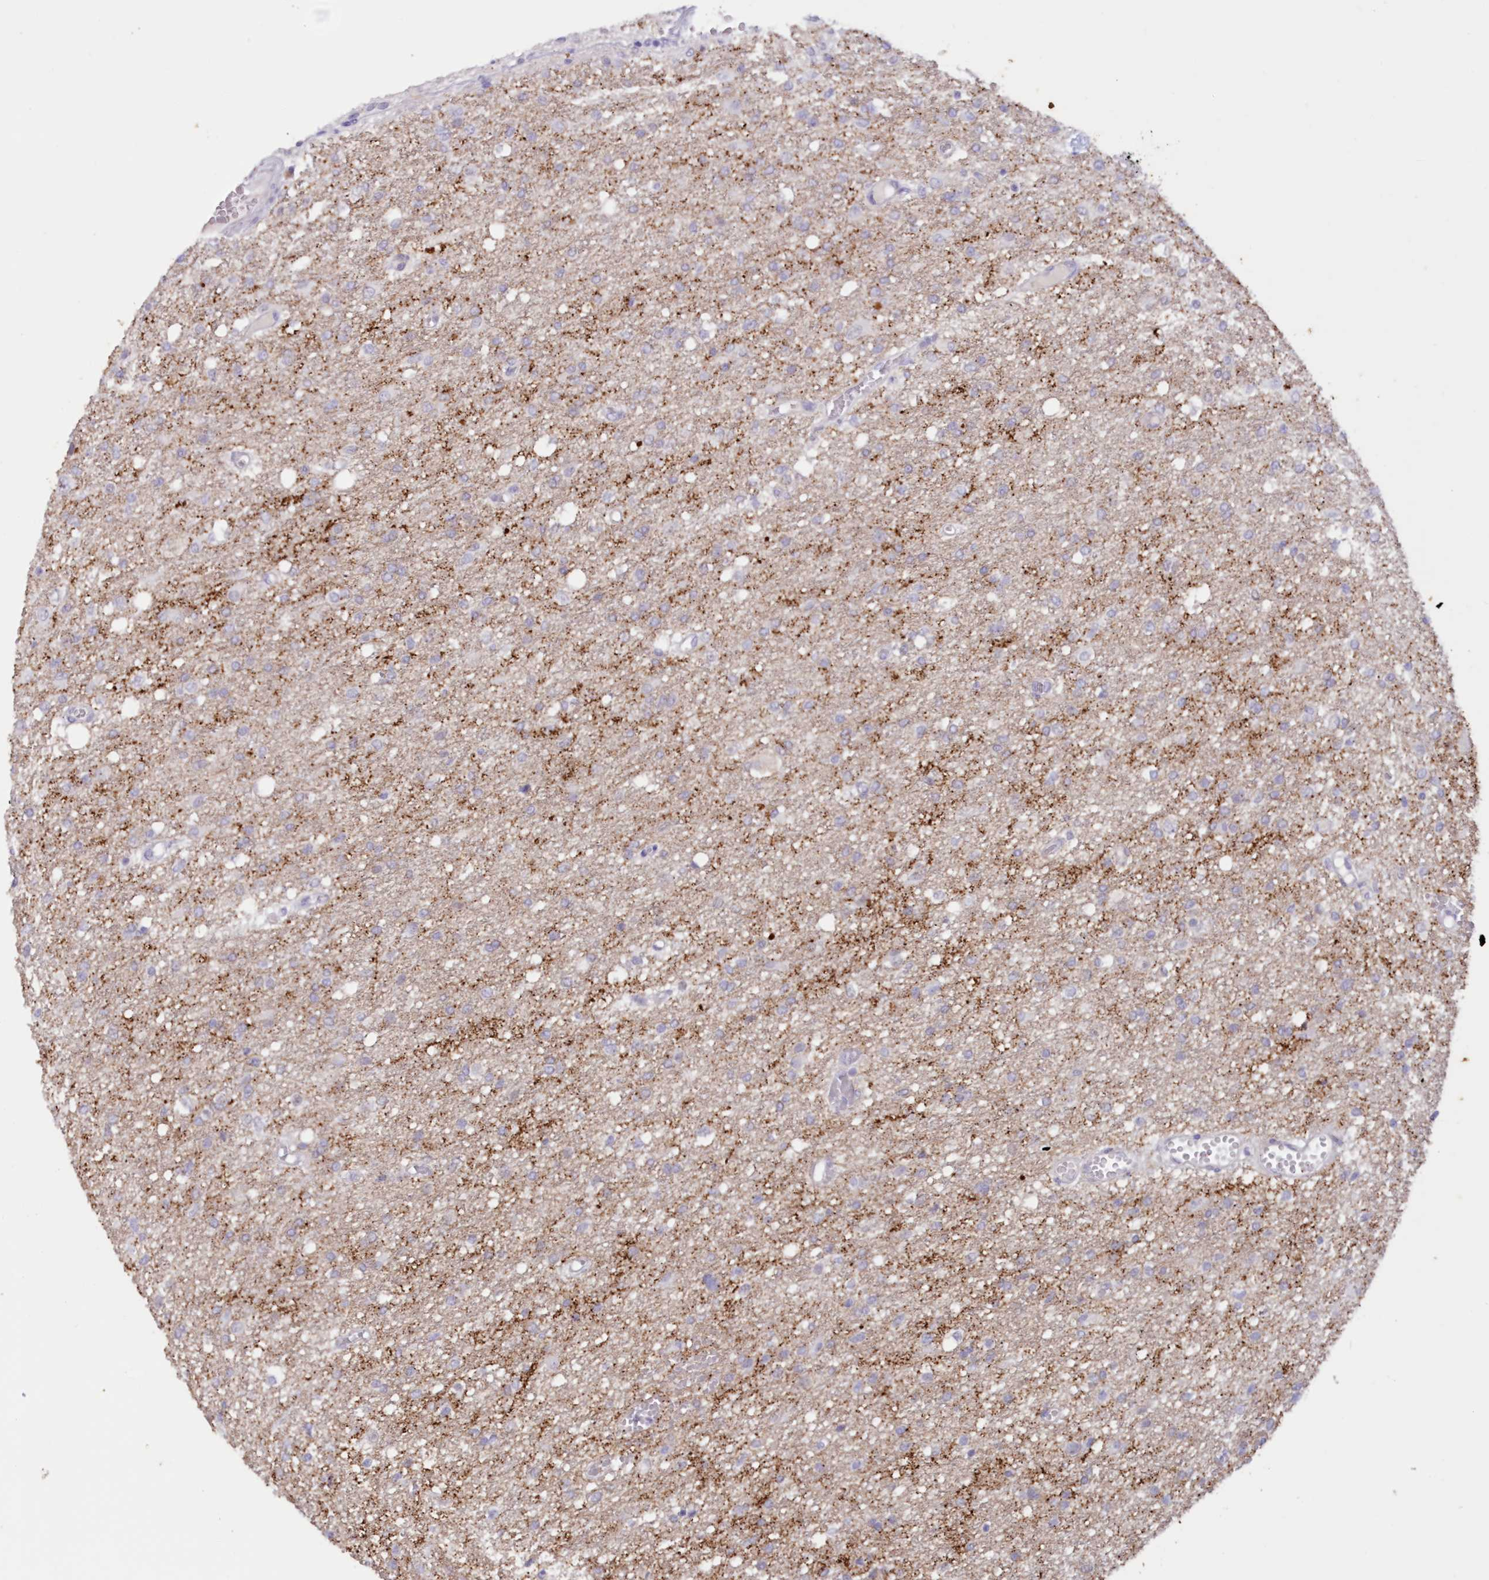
{"staining": {"intensity": "negative", "quantity": "none", "location": "none"}, "tissue": "glioma", "cell_type": "Tumor cells", "image_type": "cancer", "snomed": [{"axis": "morphology", "description": "Glioma, malignant, High grade"}, {"axis": "topography", "description": "Brain"}], "caption": "Immunohistochemistry (IHC) of human malignant glioma (high-grade) reveals no expression in tumor cells.", "gene": "SNED1", "patient": {"sex": "female", "age": 59}}